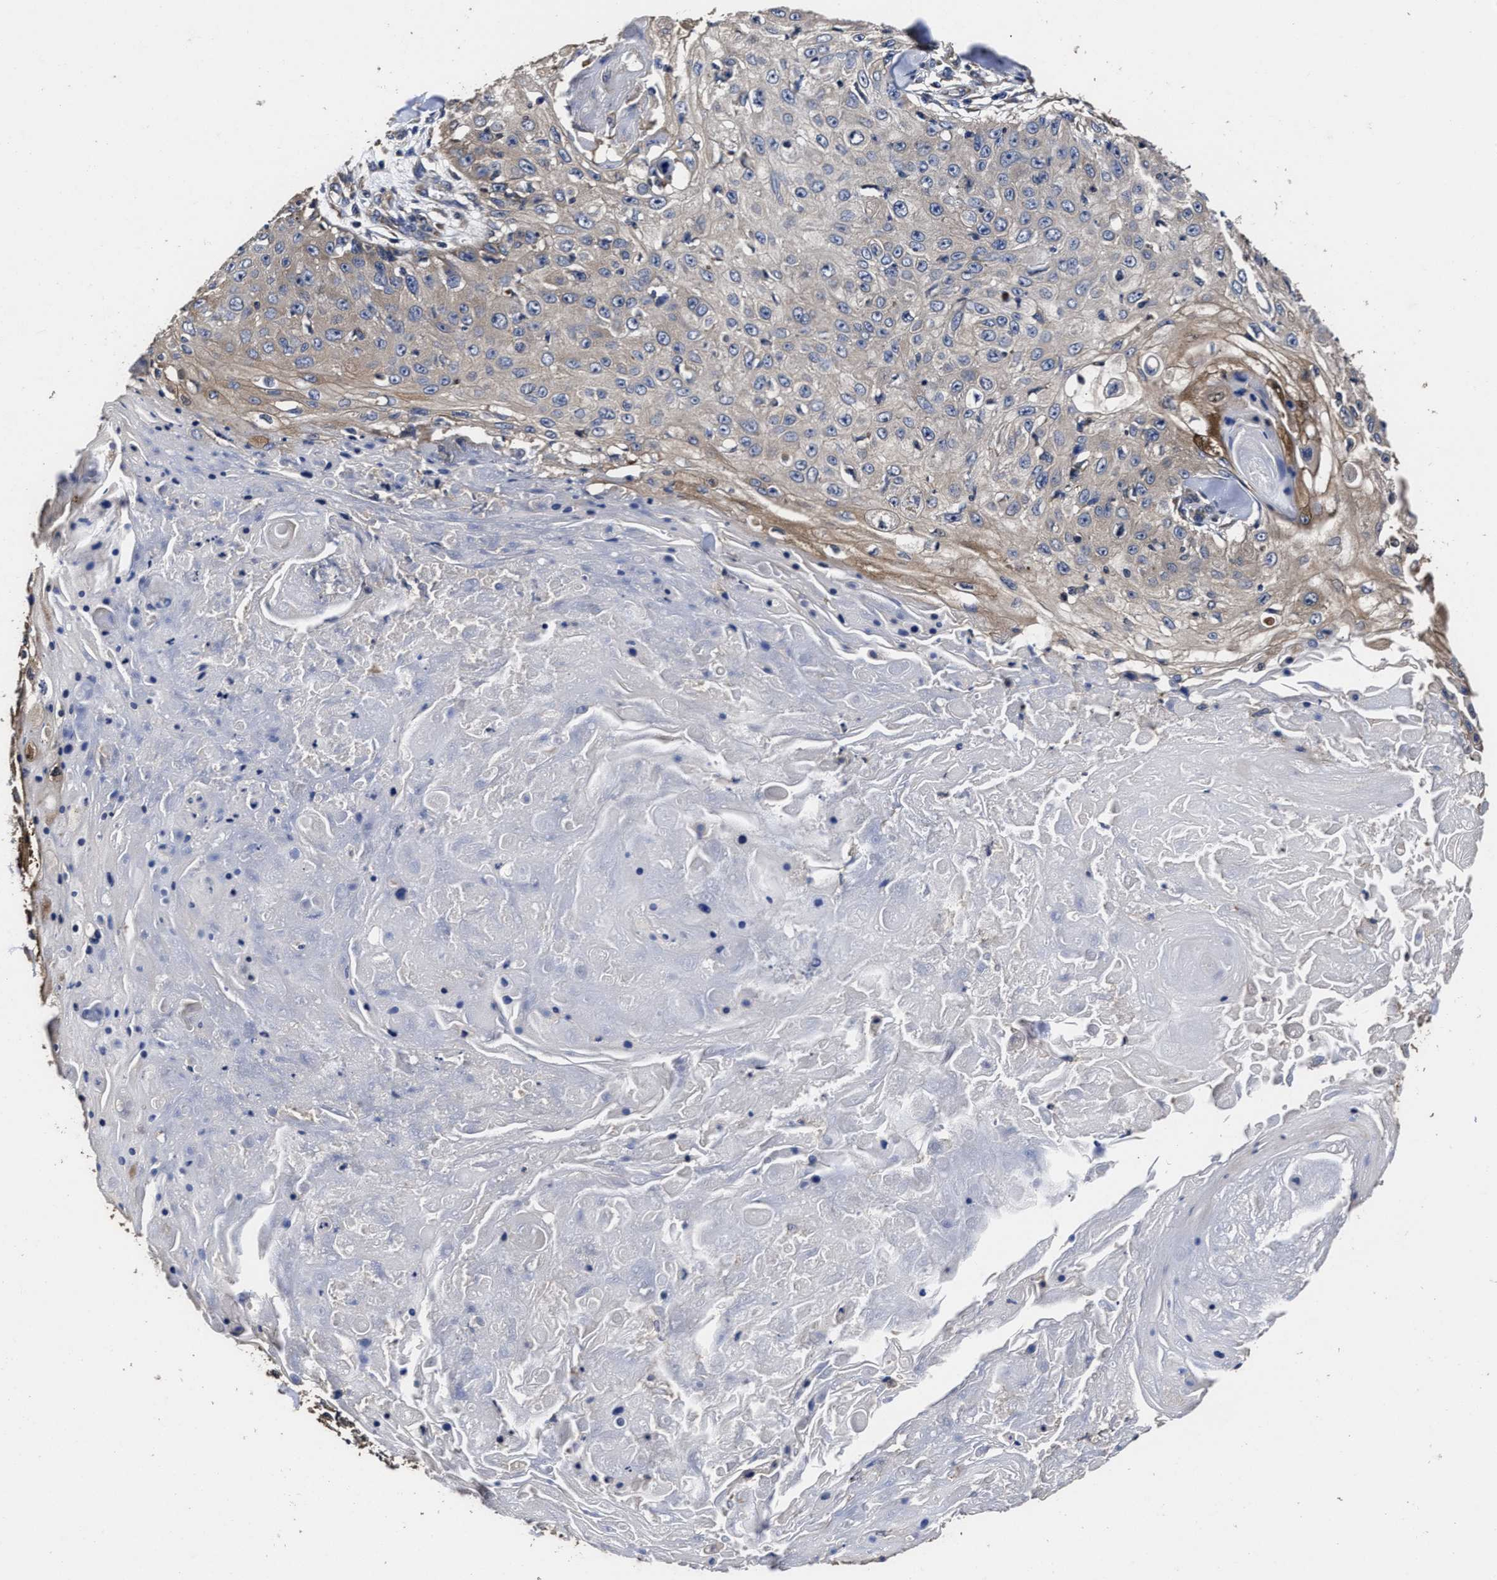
{"staining": {"intensity": "weak", "quantity": "<25%", "location": "cytoplasmic/membranous"}, "tissue": "skin cancer", "cell_type": "Tumor cells", "image_type": "cancer", "snomed": [{"axis": "morphology", "description": "Squamous cell carcinoma, NOS"}, {"axis": "topography", "description": "Skin"}], "caption": "A high-resolution image shows IHC staining of skin squamous cell carcinoma, which reveals no significant positivity in tumor cells.", "gene": "AVEN", "patient": {"sex": "male", "age": 86}}